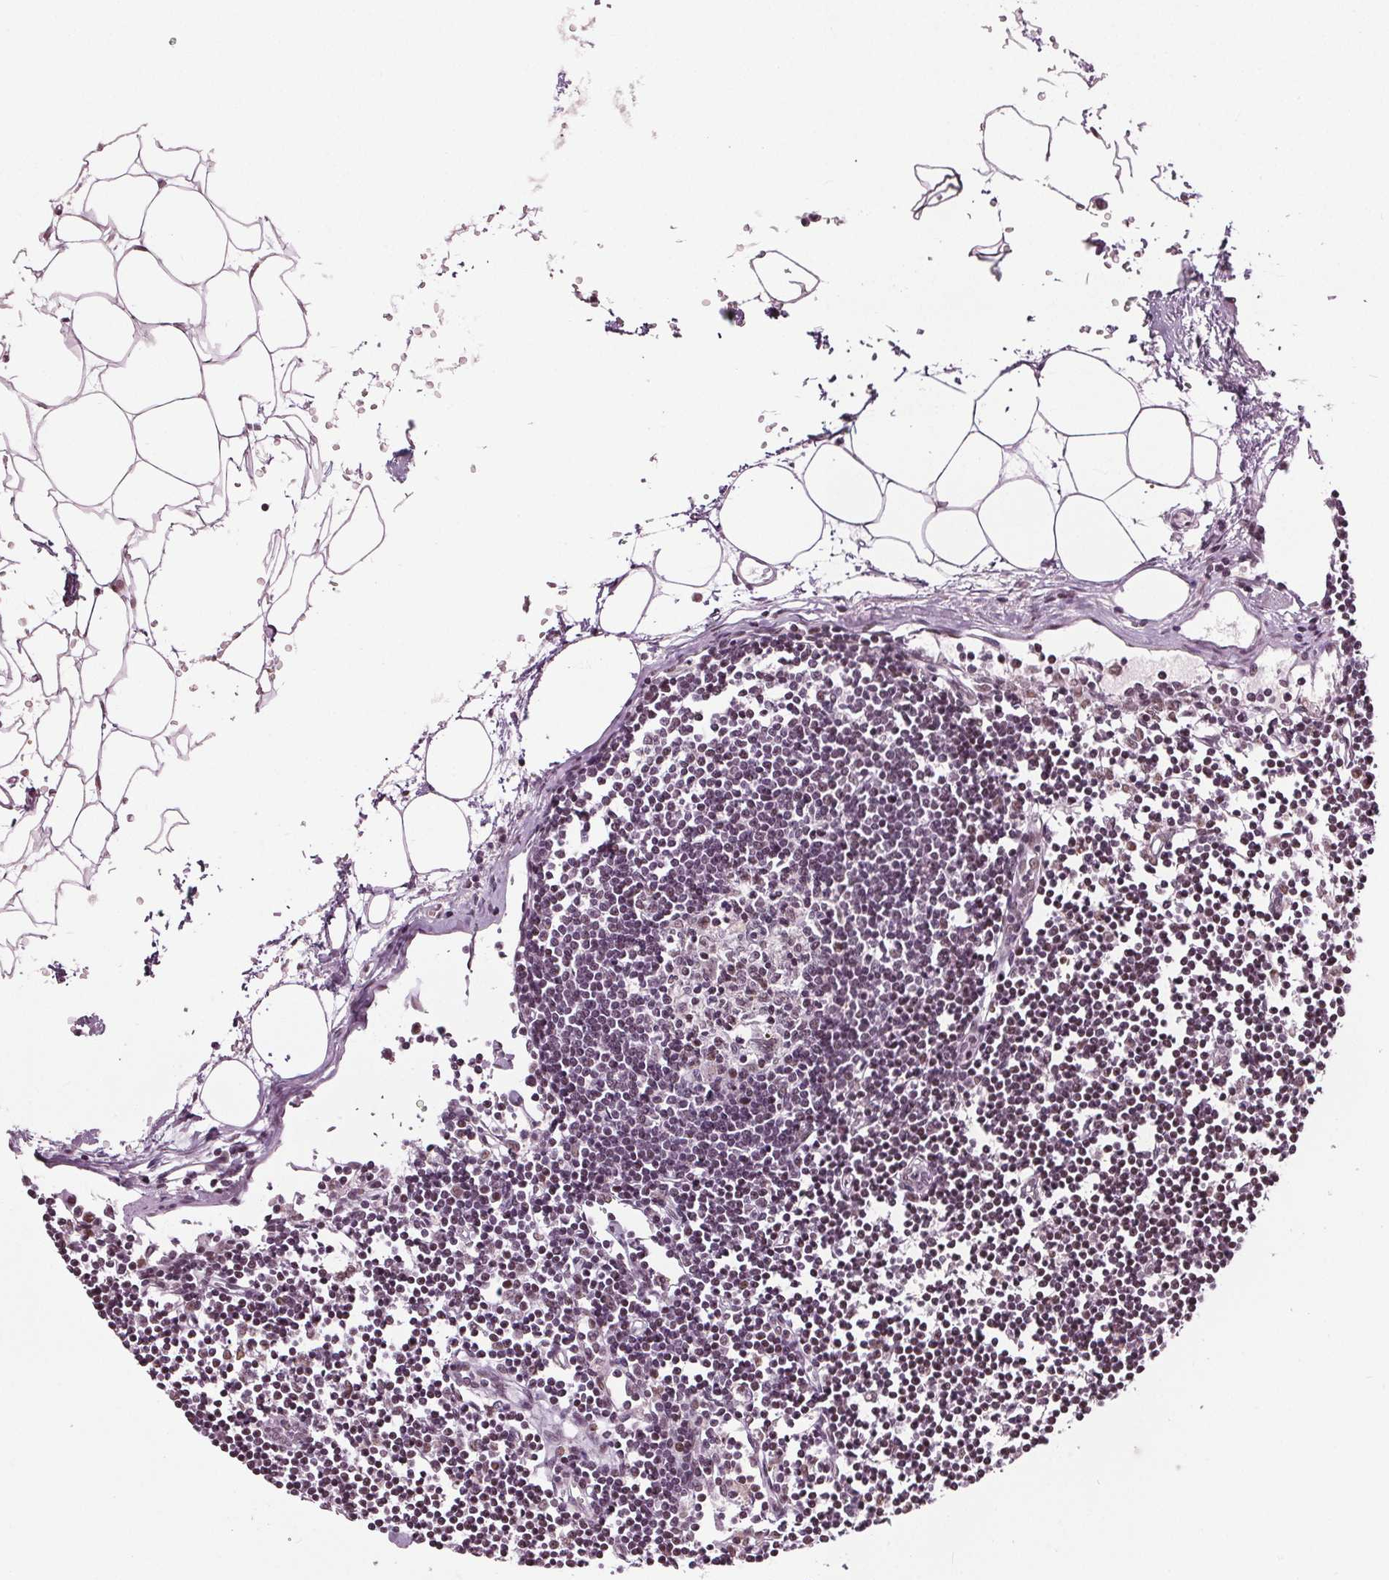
{"staining": {"intensity": "weak", "quantity": "25%-75%", "location": "nuclear"}, "tissue": "lymph node", "cell_type": "Germinal center cells", "image_type": "normal", "snomed": [{"axis": "morphology", "description": "Normal tissue, NOS"}, {"axis": "topography", "description": "Lymph node"}], "caption": "Immunohistochemical staining of benign lymph node exhibits 25%-75% levels of weak nuclear protein staining in approximately 25%-75% of germinal center cells. The staining is performed using DAB brown chromogen to label protein expression. The nuclei are counter-stained blue using hematoxylin.", "gene": "IWS1", "patient": {"sex": "female", "age": 65}}